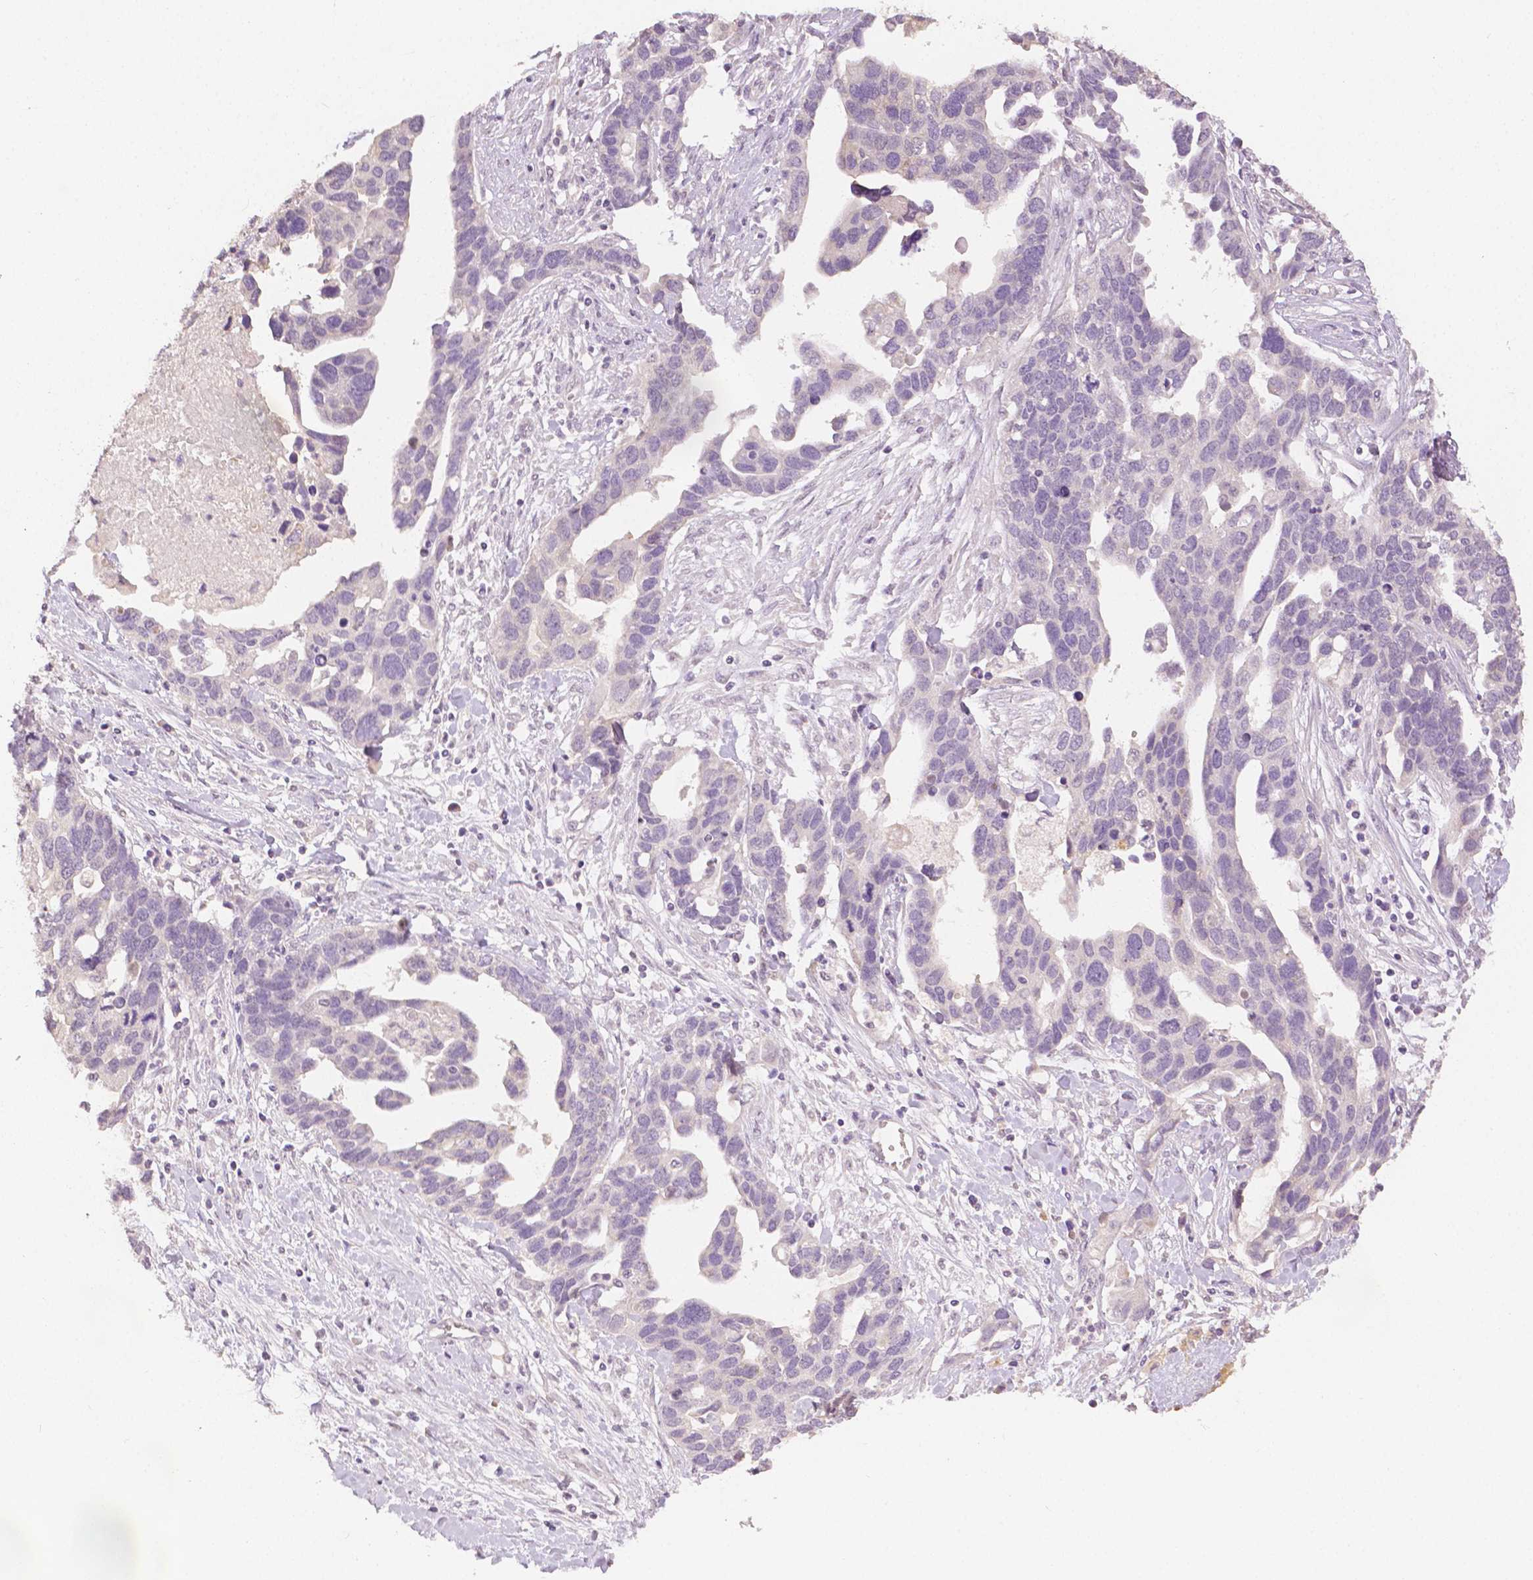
{"staining": {"intensity": "negative", "quantity": "none", "location": "none"}, "tissue": "ovarian cancer", "cell_type": "Tumor cells", "image_type": "cancer", "snomed": [{"axis": "morphology", "description": "Cystadenocarcinoma, serous, NOS"}, {"axis": "topography", "description": "Ovary"}], "caption": "Photomicrograph shows no significant protein positivity in tumor cells of serous cystadenocarcinoma (ovarian).", "gene": "TGM1", "patient": {"sex": "female", "age": 54}}